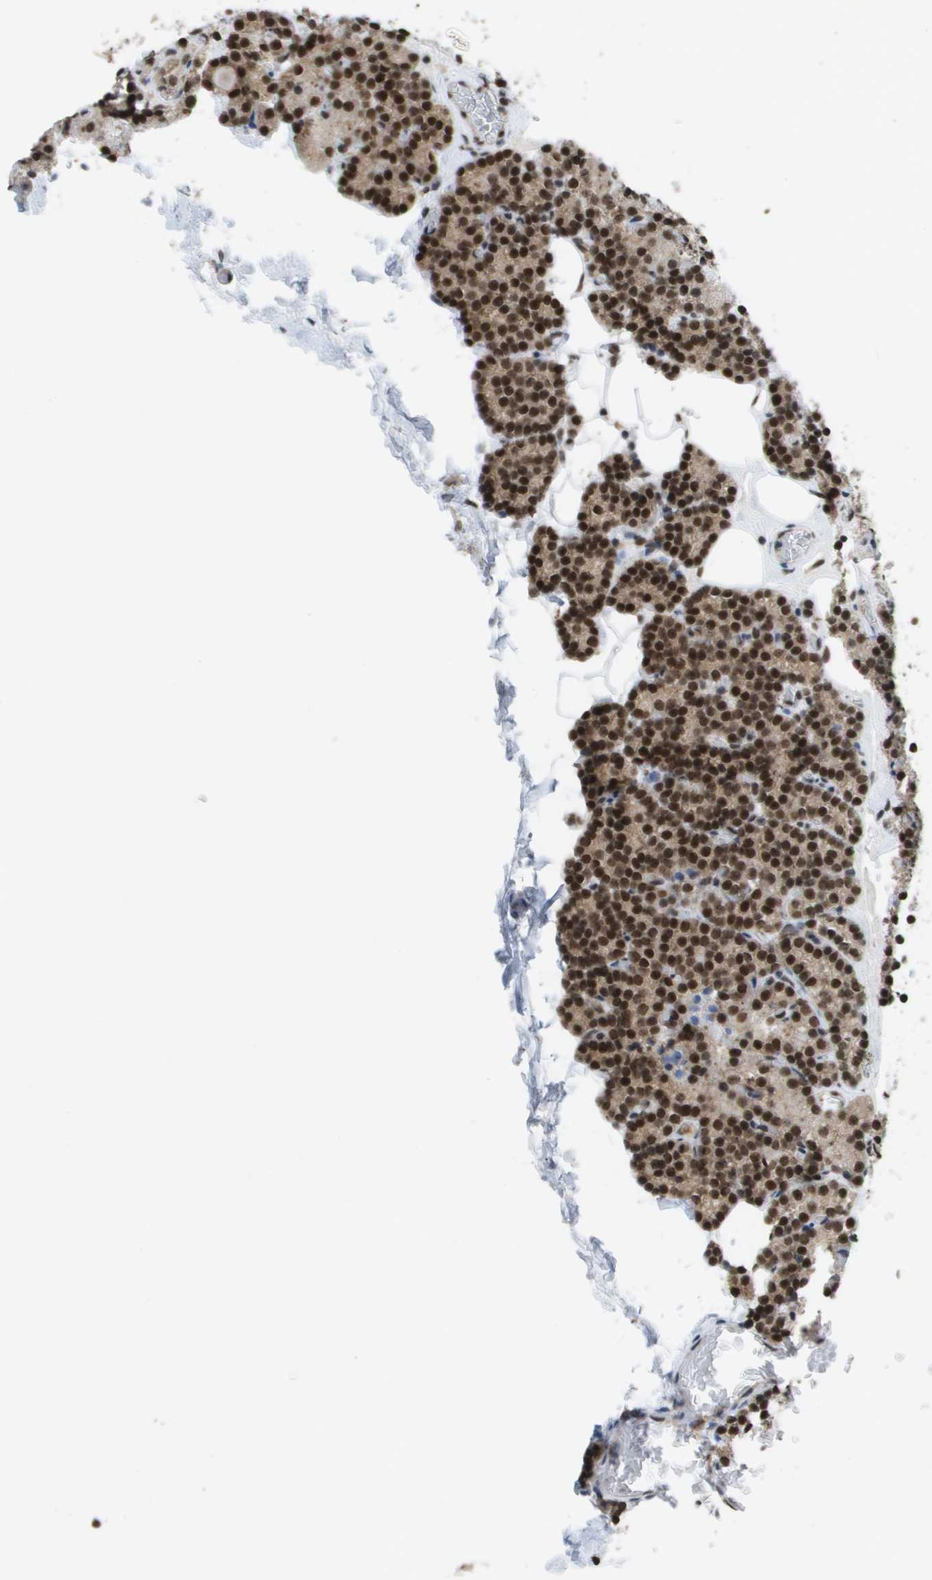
{"staining": {"intensity": "strong", "quantity": ">75%", "location": "nuclear"}, "tissue": "parathyroid gland", "cell_type": "Glandular cells", "image_type": "normal", "snomed": [{"axis": "morphology", "description": "Normal tissue, NOS"}, {"axis": "morphology", "description": "Adenoma, NOS"}, {"axis": "topography", "description": "Parathyroid gland"}], "caption": "Protein analysis of unremarkable parathyroid gland displays strong nuclear expression in about >75% of glandular cells. Using DAB (3,3'-diaminobenzidine) (brown) and hematoxylin (blue) stains, captured at high magnification using brightfield microscopy.", "gene": "CDT1", "patient": {"sex": "female", "age": 54}}